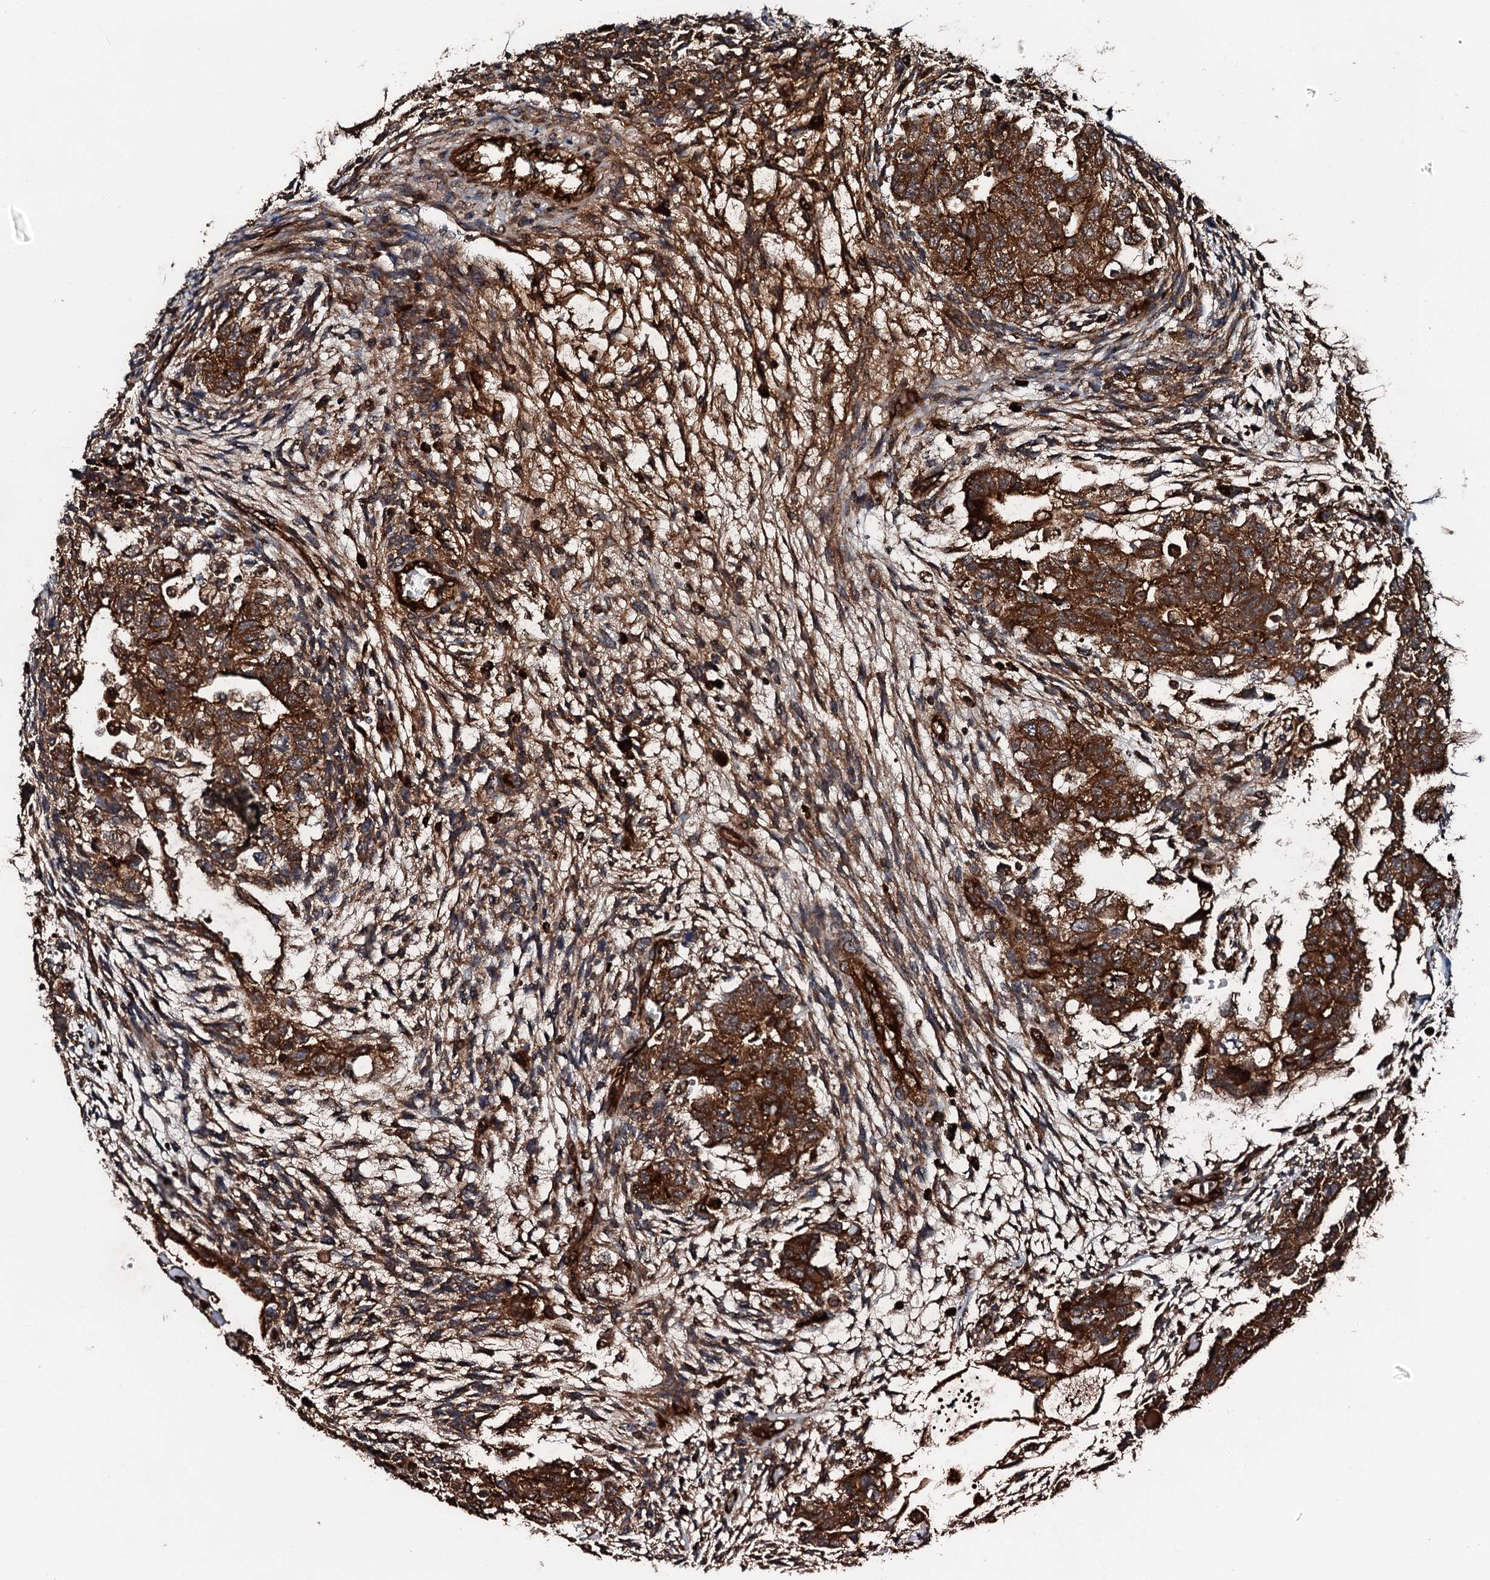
{"staining": {"intensity": "strong", "quantity": ">75%", "location": "cytoplasmic/membranous"}, "tissue": "testis cancer", "cell_type": "Tumor cells", "image_type": "cancer", "snomed": [{"axis": "morphology", "description": "Carcinoma, Embryonal, NOS"}, {"axis": "topography", "description": "Testis"}], "caption": "Immunohistochemistry of embryonal carcinoma (testis) displays high levels of strong cytoplasmic/membranous positivity in approximately >75% of tumor cells. (Brightfield microscopy of DAB IHC at high magnification).", "gene": "FLYWCH1", "patient": {"sex": "male", "age": 36}}